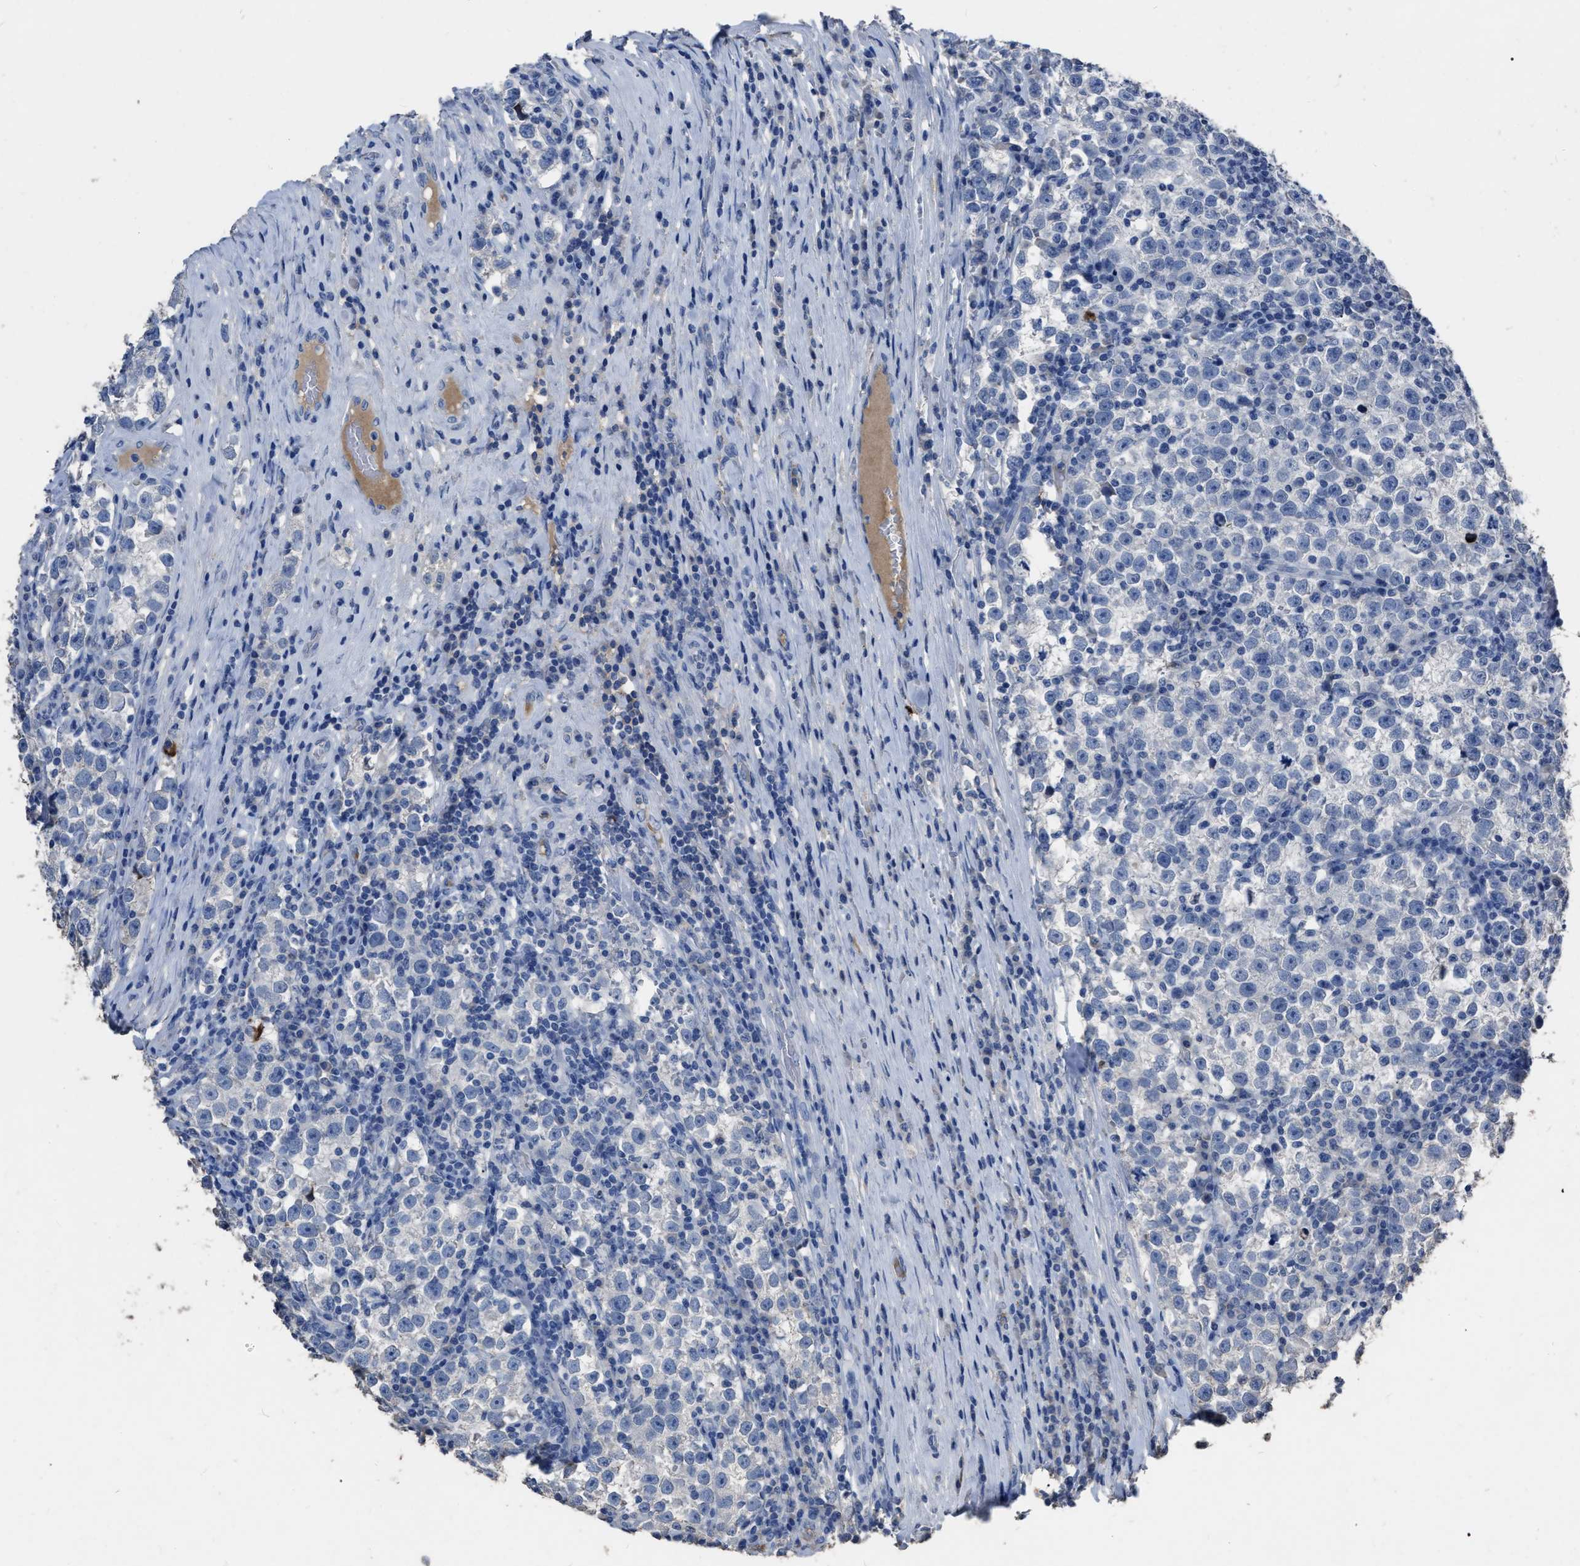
{"staining": {"intensity": "negative", "quantity": "none", "location": "none"}, "tissue": "testis cancer", "cell_type": "Tumor cells", "image_type": "cancer", "snomed": [{"axis": "morphology", "description": "Normal tissue, NOS"}, {"axis": "morphology", "description": "Seminoma, NOS"}, {"axis": "topography", "description": "Testis"}], "caption": "DAB immunohistochemical staining of testis seminoma exhibits no significant staining in tumor cells.", "gene": "HABP2", "patient": {"sex": "male", "age": 43}}